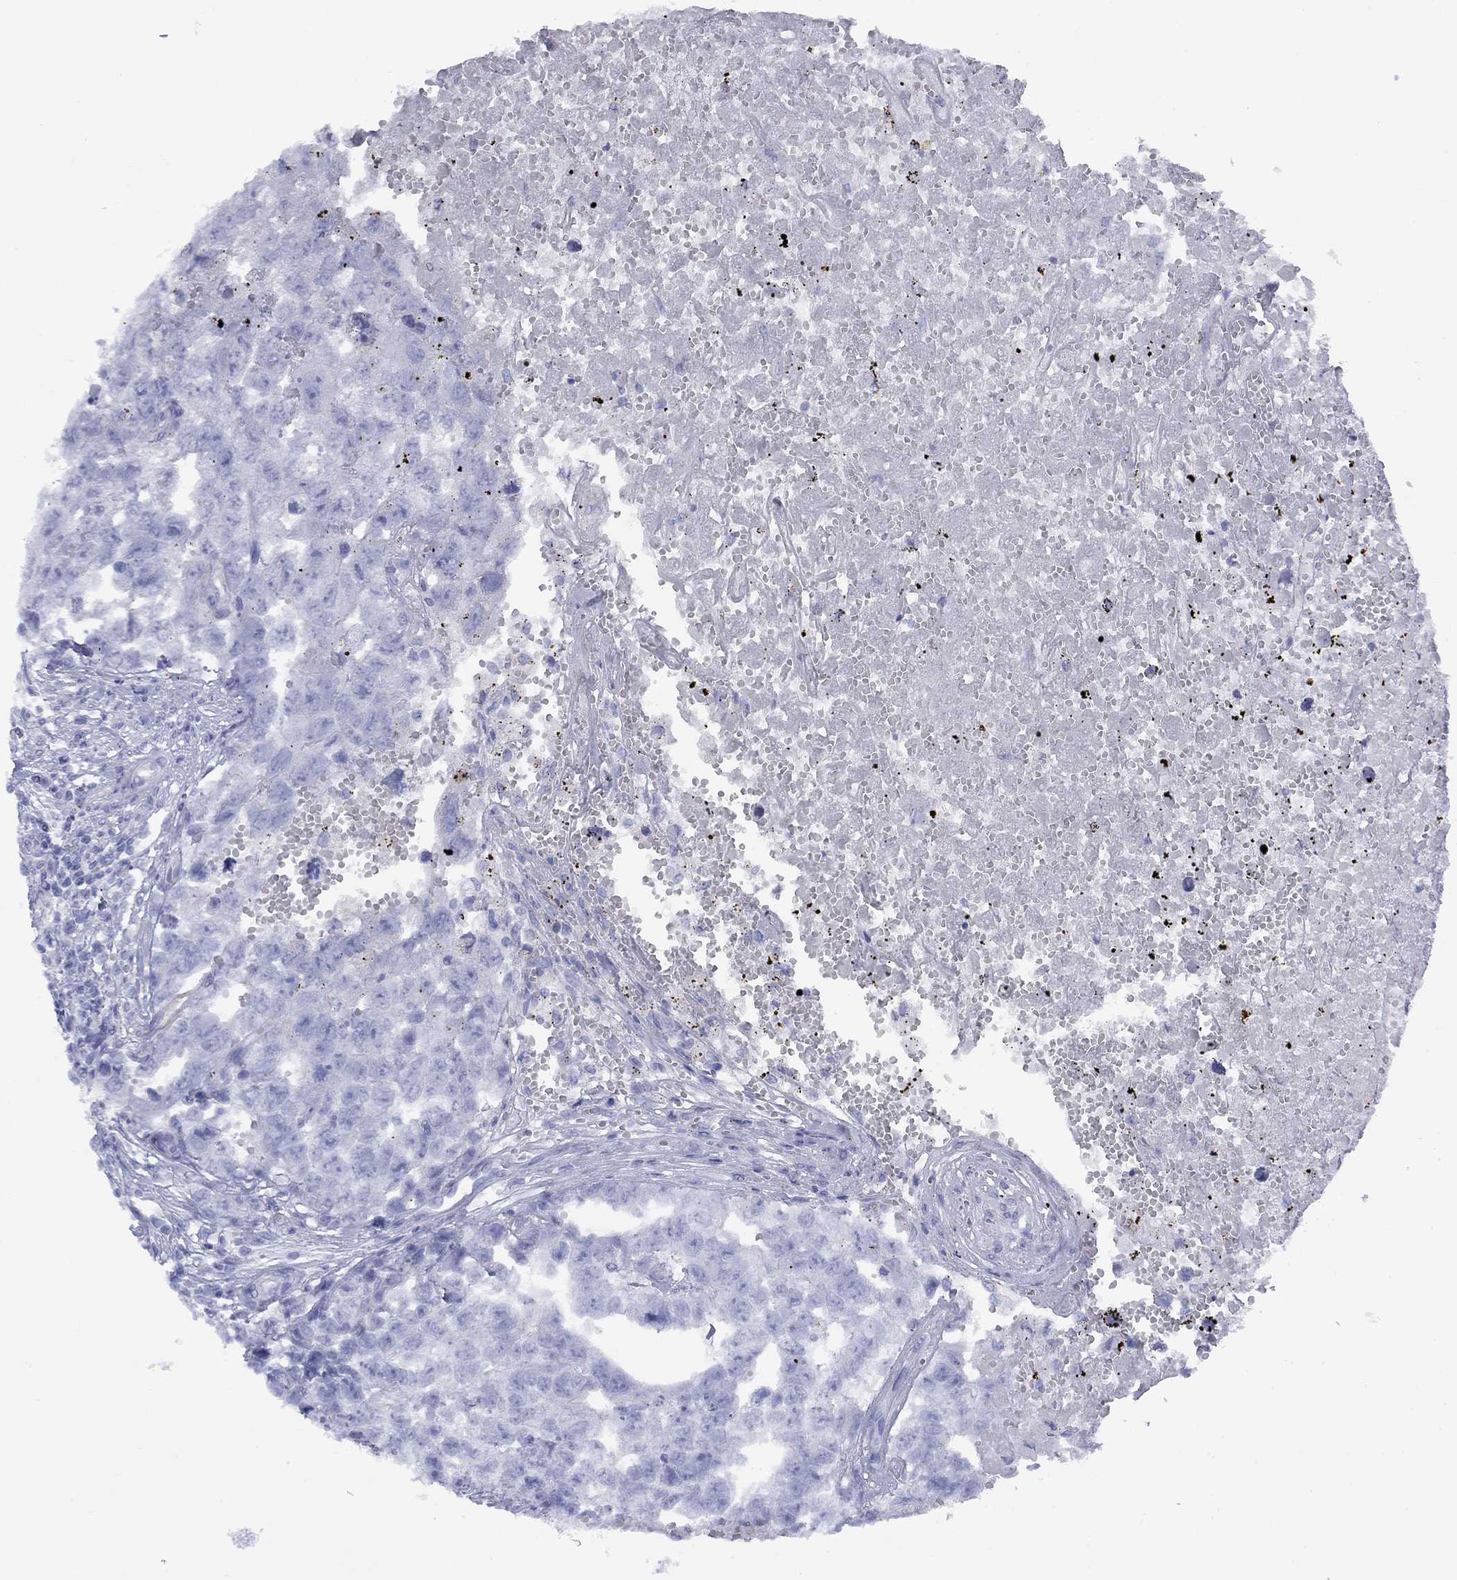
{"staining": {"intensity": "negative", "quantity": "none", "location": "none"}, "tissue": "testis cancer", "cell_type": "Tumor cells", "image_type": "cancer", "snomed": [{"axis": "morphology", "description": "Seminoma, NOS"}, {"axis": "morphology", "description": "Carcinoma, Embryonal, NOS"}, {"axis": "topography", "description": "Testis"}], "caption": "IHC of embryonal carcinoma (testis) reveals no staining in tumor cells. Nuclei are stained in blue.", "gene": "TIGD4", "patient": {"sex": "male", "age": 22}}